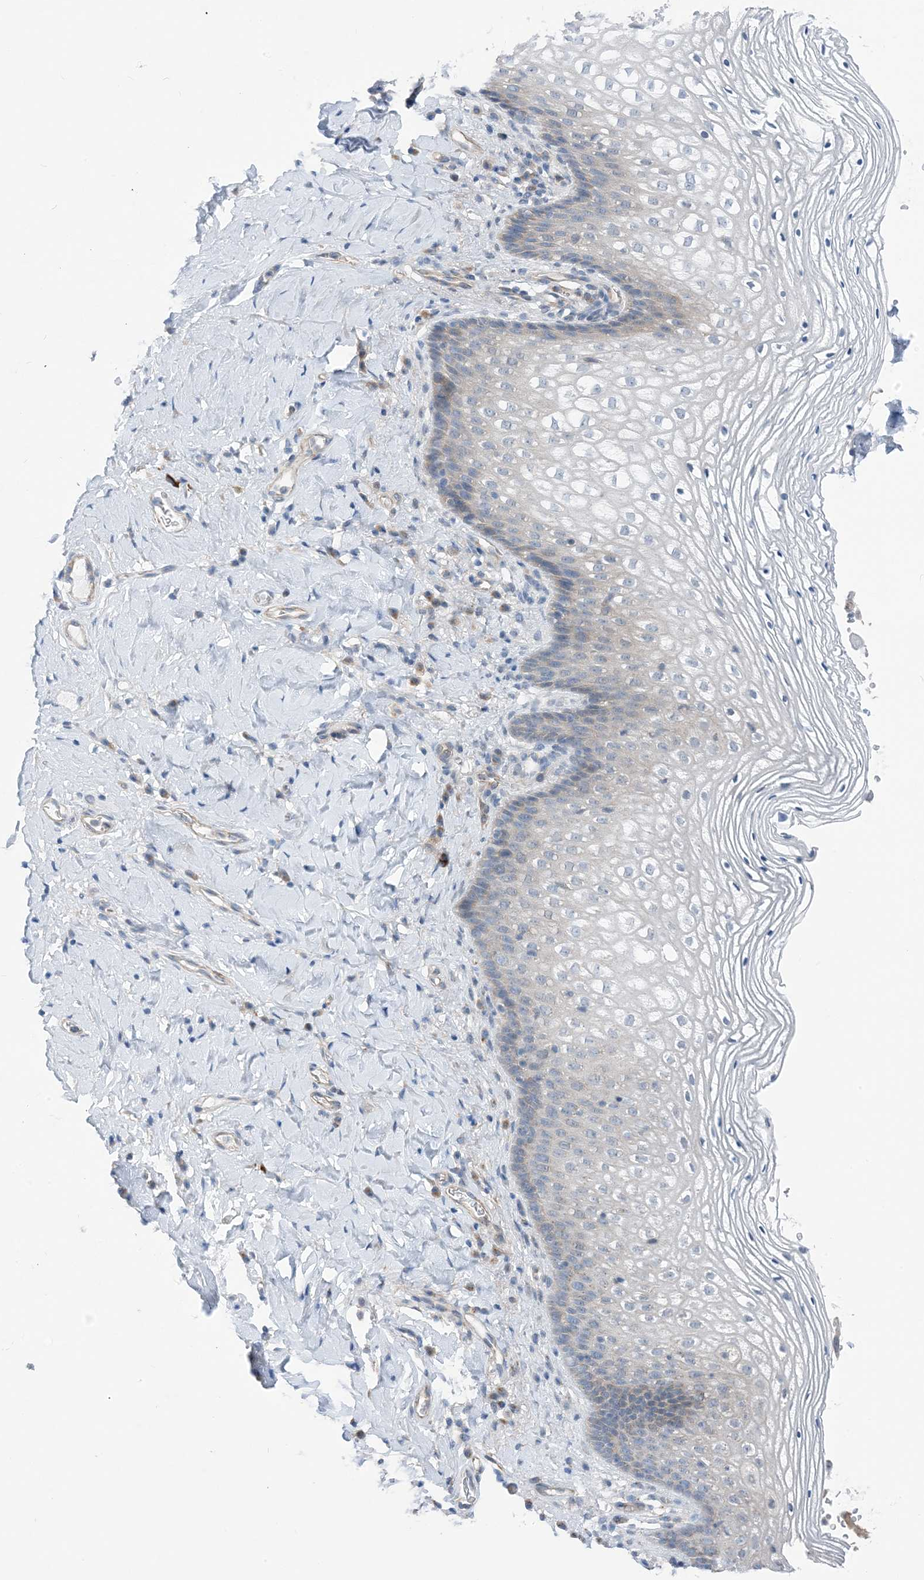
{"staining": {"intensity": "weak", "quantity": "<25%", "location": "cytoplasmic/membranous"}, "tissue": "vagina", "cell_type": "Squamous epithelial cells", "image_type": "normal", "snomed": [{"axis": "morphology", "description": "Normal tissue, NOS"}, {"axis": "topography", "description": "Vagina"}], "caption": "Immunohistochemical staining of unremarkable vagina reveals no significant expression in squamous epithelial cells. (Stains: DAB (3,3'-diaminobenzidine) immunohistochemistry with hematoxylin counter stain, Microscopy: brightfield microscopy at high magnification).", "gene": "PLEKHA3", "patient": {"sex": "female", "age": 60}}